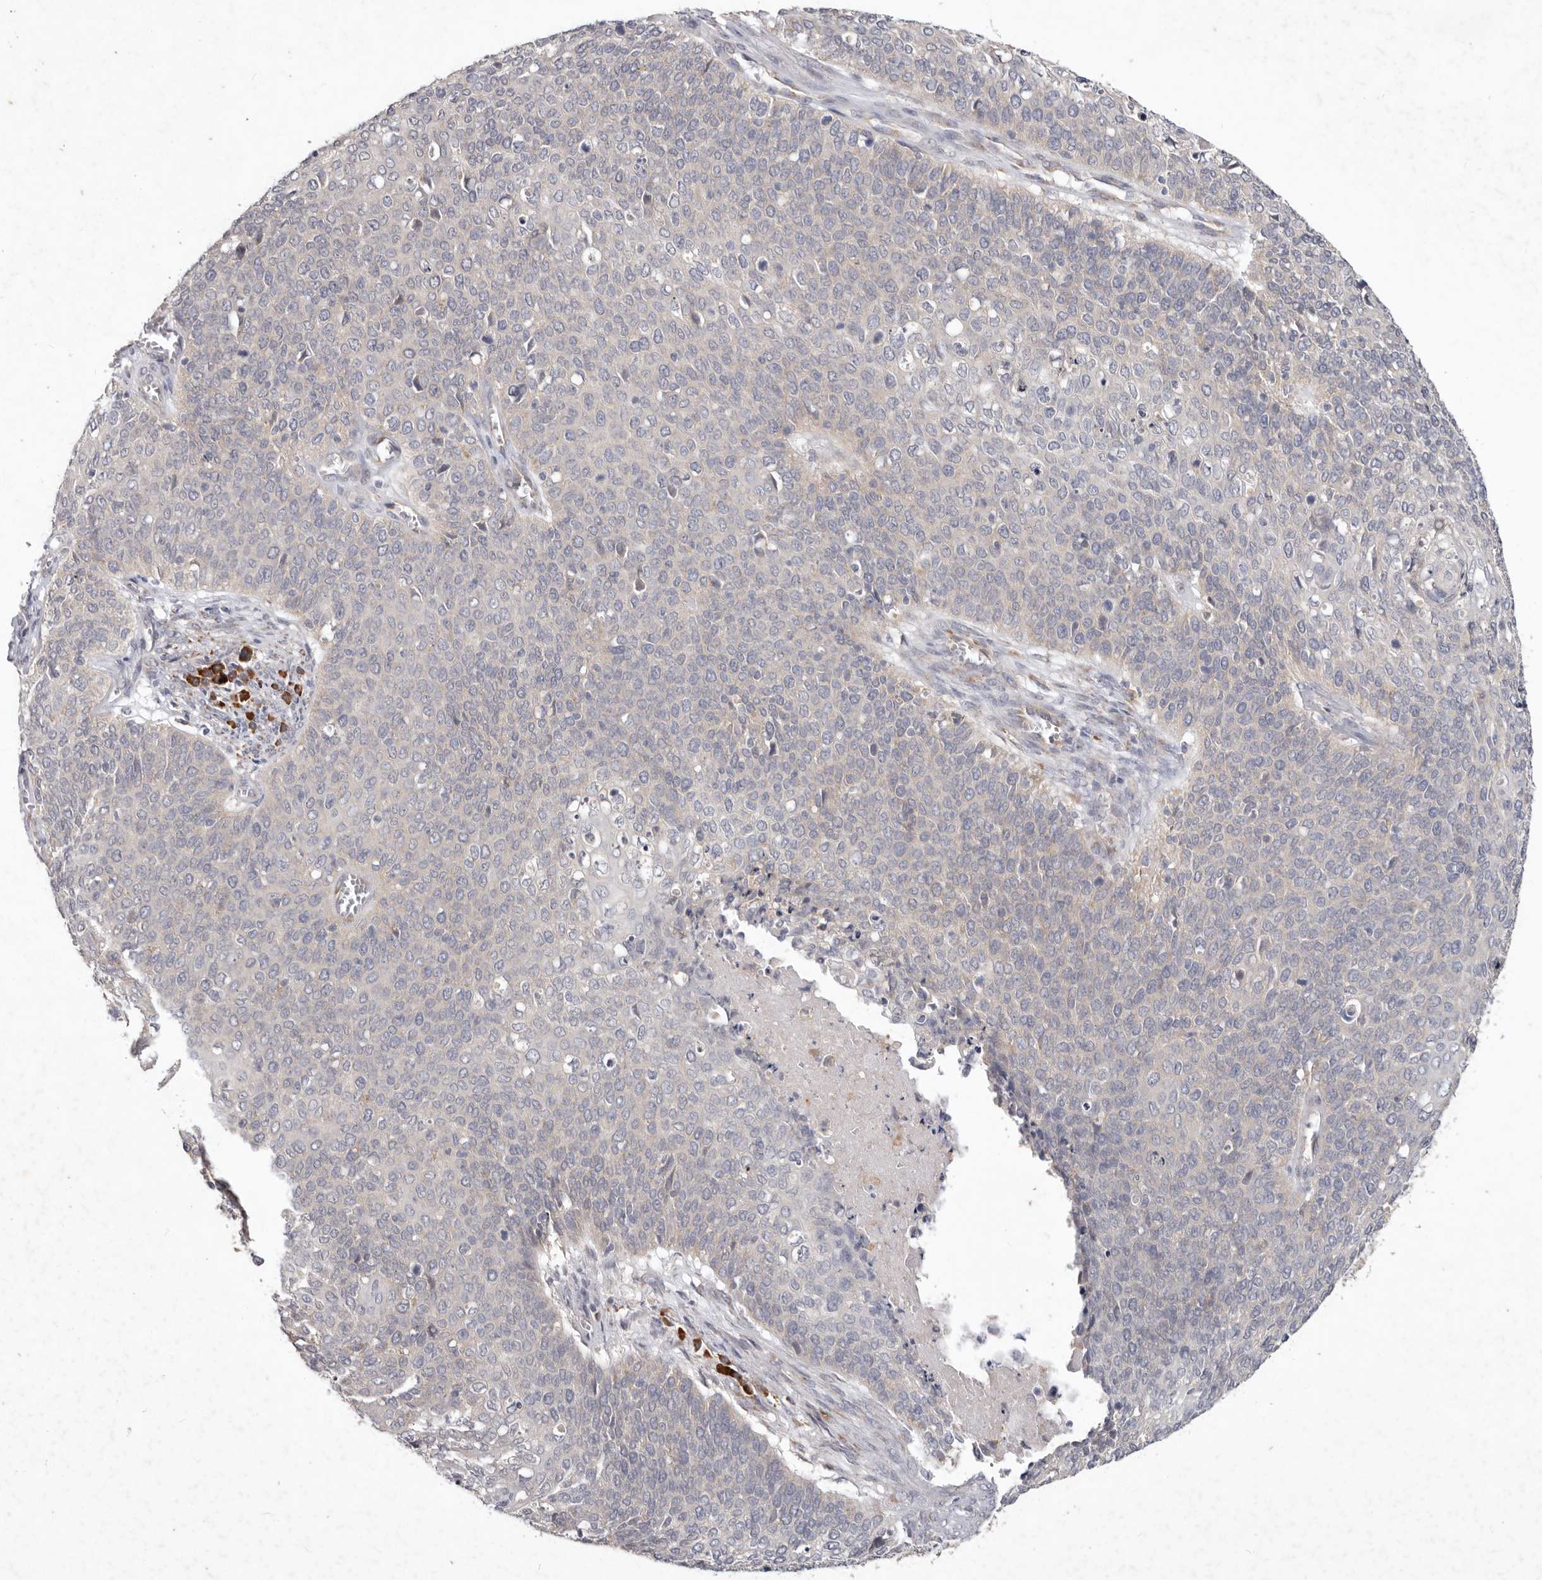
{"staining": {"intensity": "negative", "quantity": "none", "location": "none"}, "tissue": "cervical cancer", "cell_type": "Tumor cells", "image_type": "cancer", "snomed": [{"axis": "morphology", "description": "Squamous cell carcinoma, NOS"}, {"axis": "topography", "description": "Cervix"}], "caption": "Immunohistochemistry image of human cervical cancer (squamous cell carcinoma) stained for a protein (brown), which reveals no expression in tumor cells. (DAB immunohistochemistry (IHC), high magnification).", "gene": "WDR77", "patient": {"sex": "female", "age": 39}}